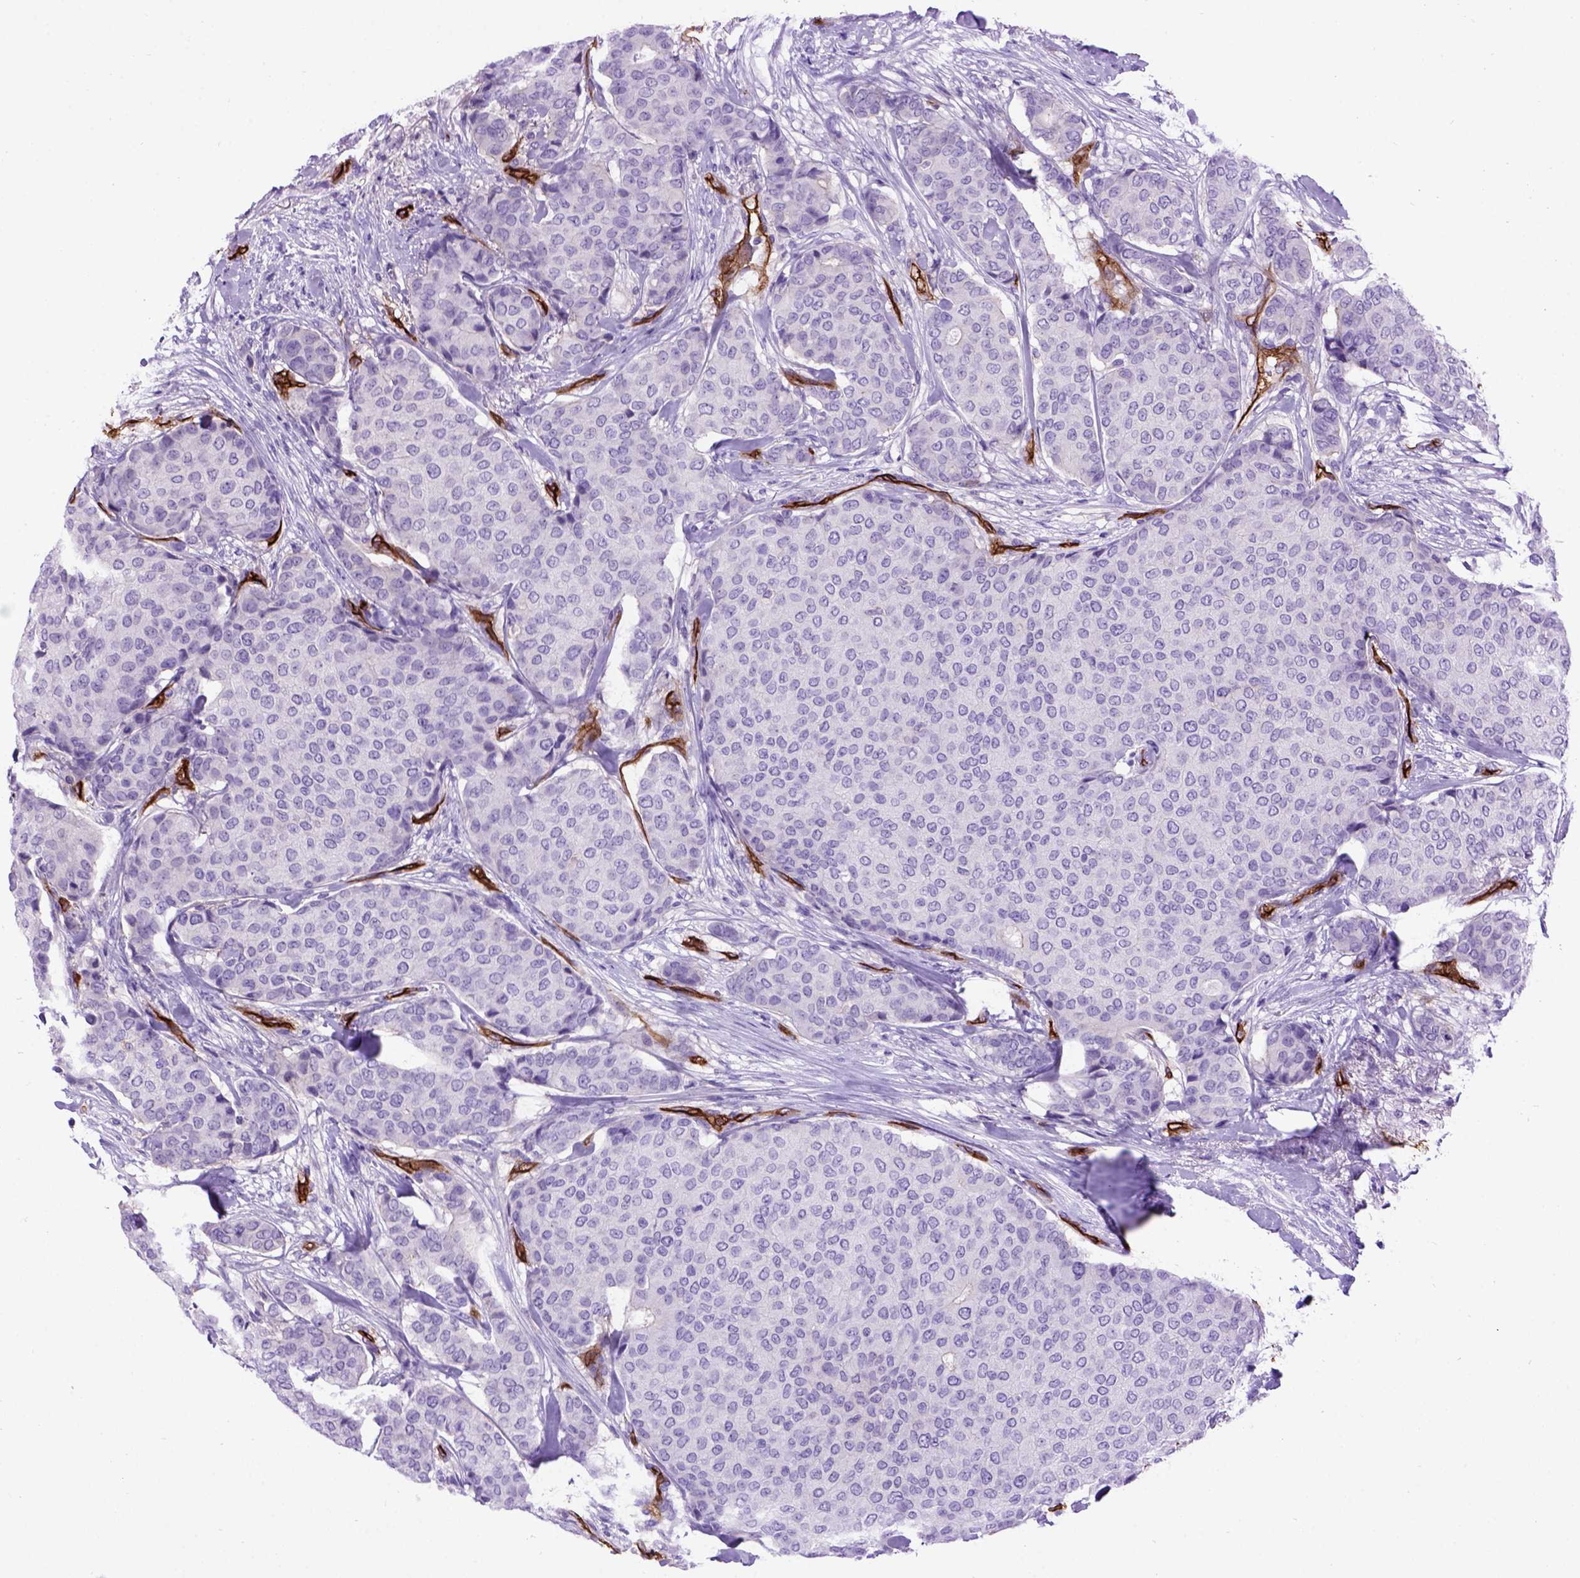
{"staining": {"intensity": "negative", "quantity": "none", "location": "none"}, "tissue": "breast cancer", "cell_type": "Tumor cells", "image_type": "cancer", "snomed": [{"axis": "morphology", "description": "Duct carcinoma"}, {"axis": "topography", "description": "Breast"}], "caption": "Micrograph shows no protein expression in tumor cells of breast cancer (infiltrating ductal carcinoma) tissue. (DAB (3,3'-diaminobenzidine) immunohistochemistry with hematoxylin counter stain).", "gene": "ENG", "patient": {"sex": "female", "age": 75}}